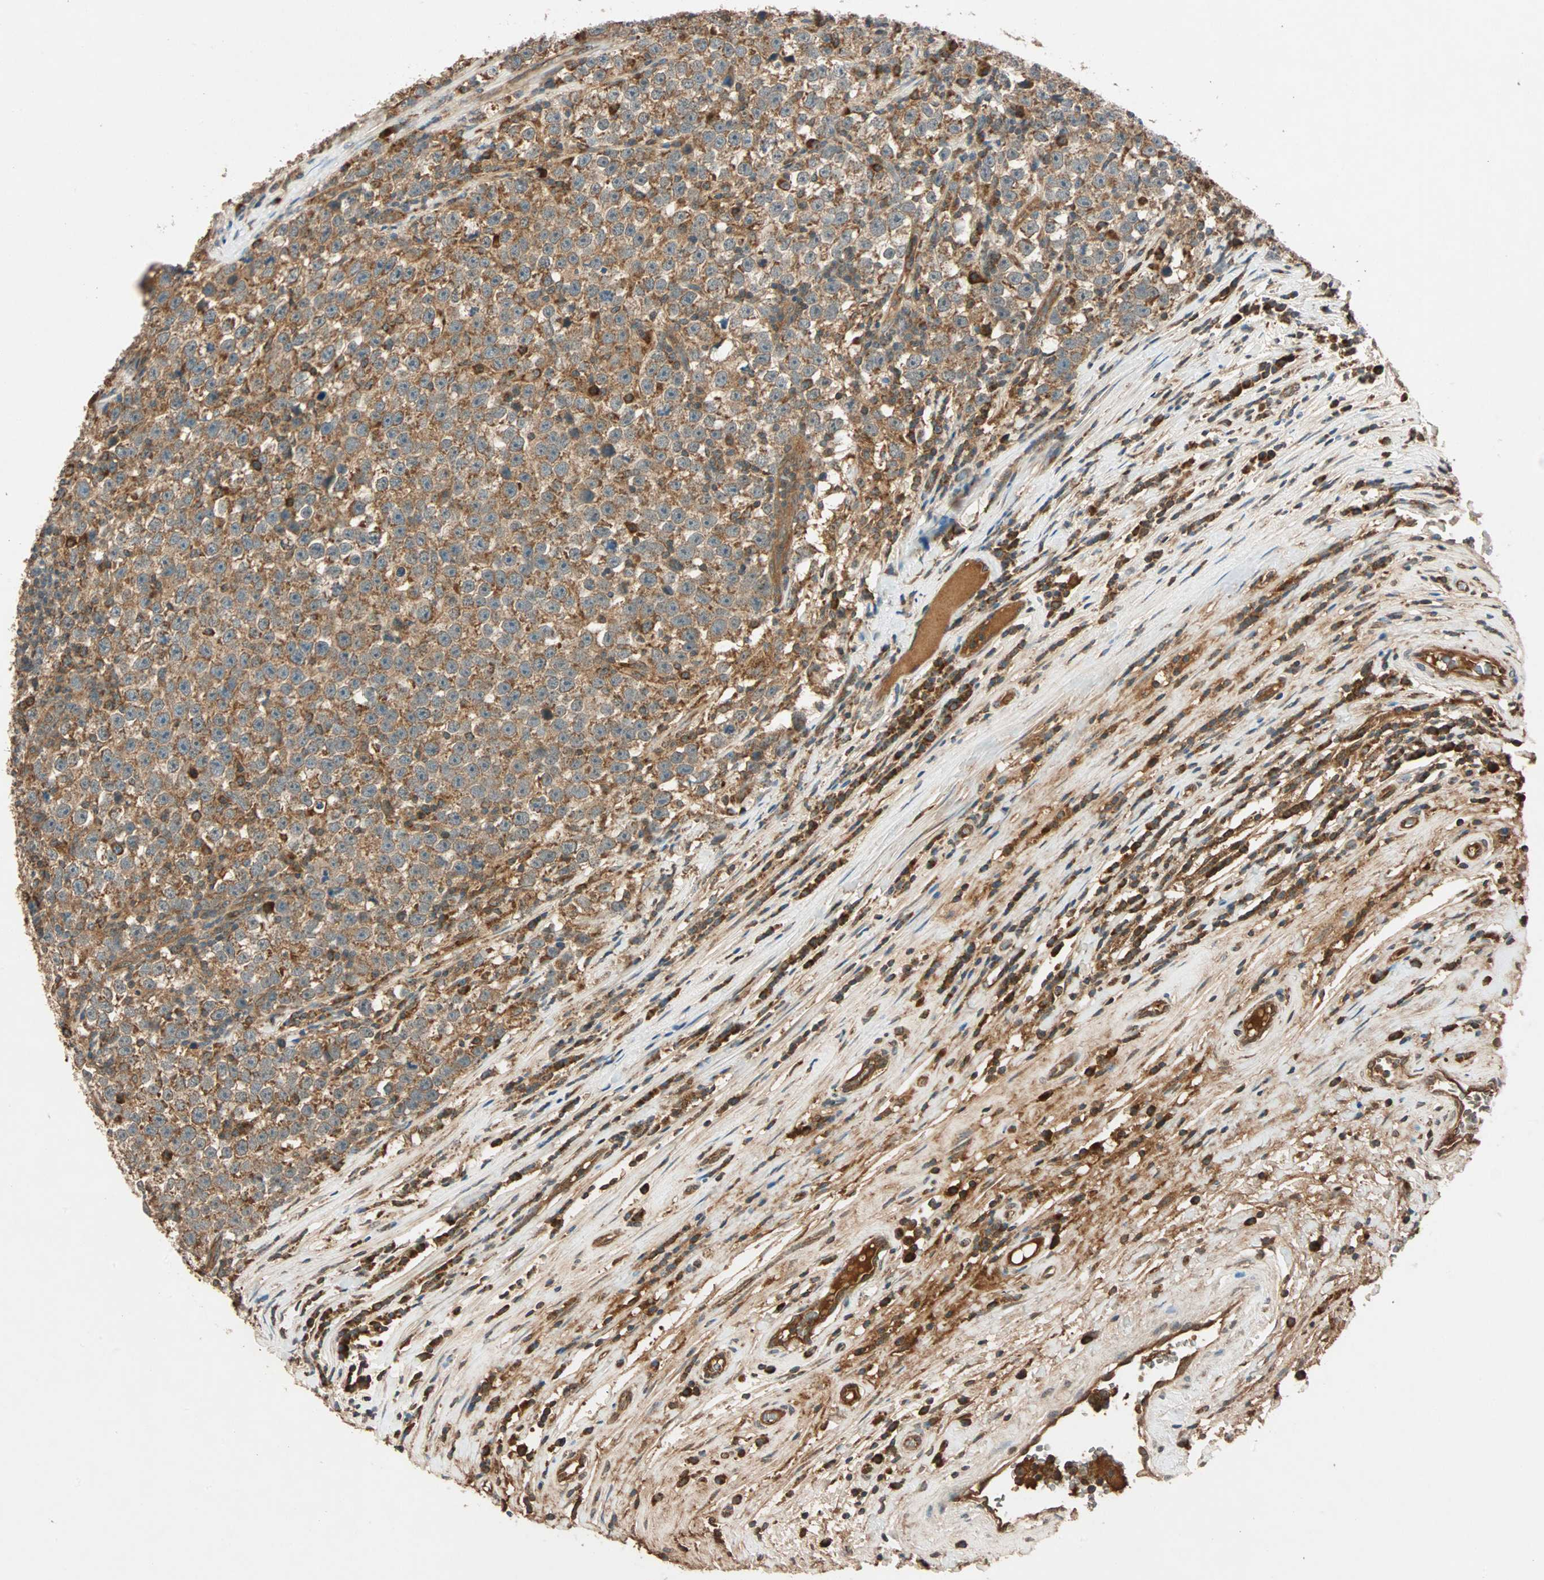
{"staining": {"intensity": "moderate", "quantity": ">75%", "location": "cytoplasmic/membranous"}, "tissue": "testis cancer", "cell_type": "Tumor cells", "image_type": "cancer", "snomed": [{"axis": "morphology", "description": "Seminoma, NOS"}, {"axis": "topography", "description": "Testis"}], "caption": "Immunohistochemical staining of human testis cancer (seminoma) shows medium levels of moderate cytoplasmic/membranous positivity in approximately >75% of tumor cells. The protein of interest is shown in brown color, while the nuclei are stained blue.", "gene": "MAPK1", "patient": {"sex": "male", "age": 43}}